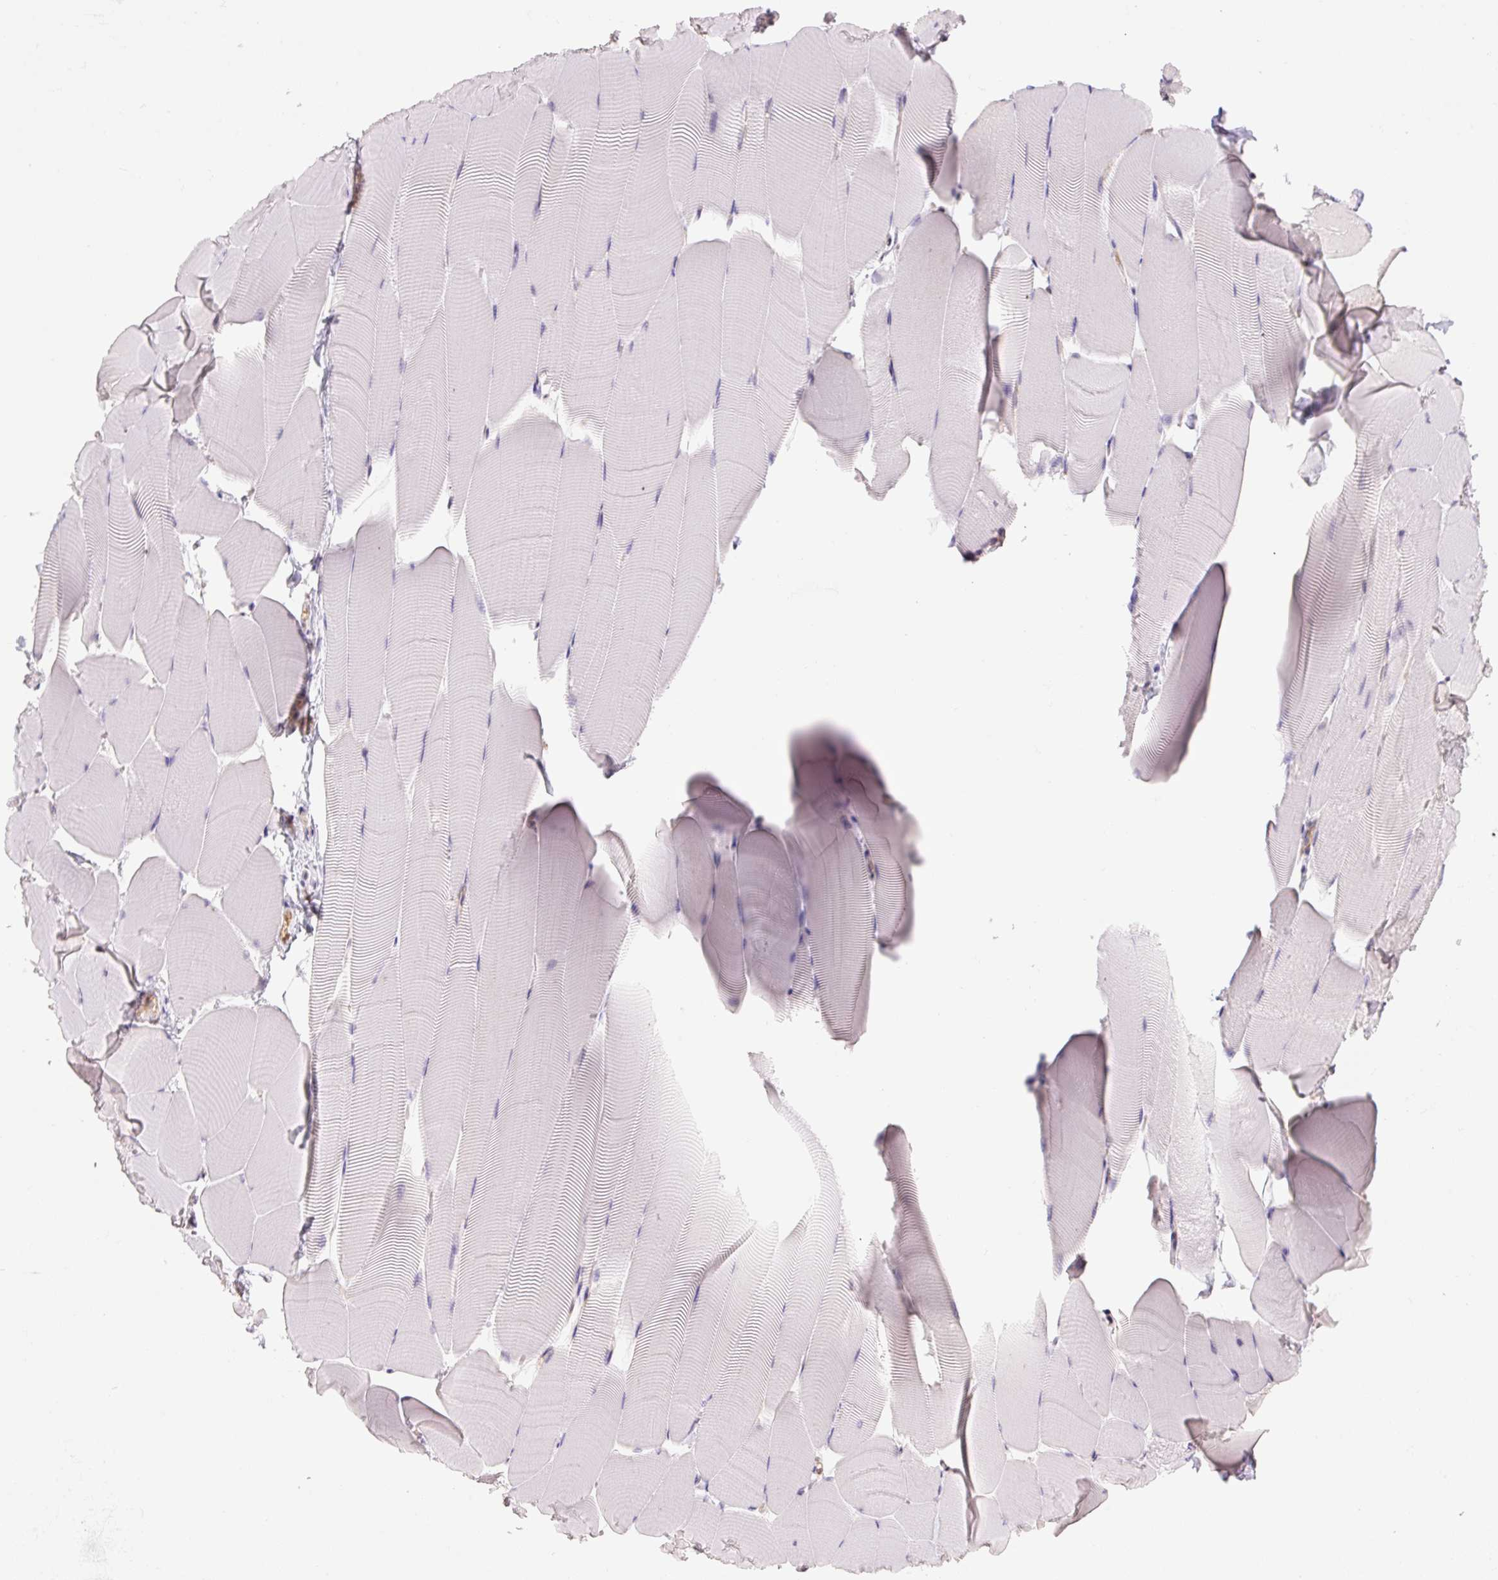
{"staining": {"intensity": "negative", "quantity": "none", "location": "none"}, "tissue": "skeletal muscle", "cell_type": "Myocytes", "image_type": "normal", "snomed": [{"axis": "morphology", "description": "Normal tissue, NOS"}, {"axis": "topography", "description": "Skeletal muscle"}], "caption": "High power microscopy micrograph of an IHC photomicrograph of benign skeletal muscle, revealing no significant expression in myocytes.", "gene": "MINK1", "patient": {"sex": "male", "age": 25}}